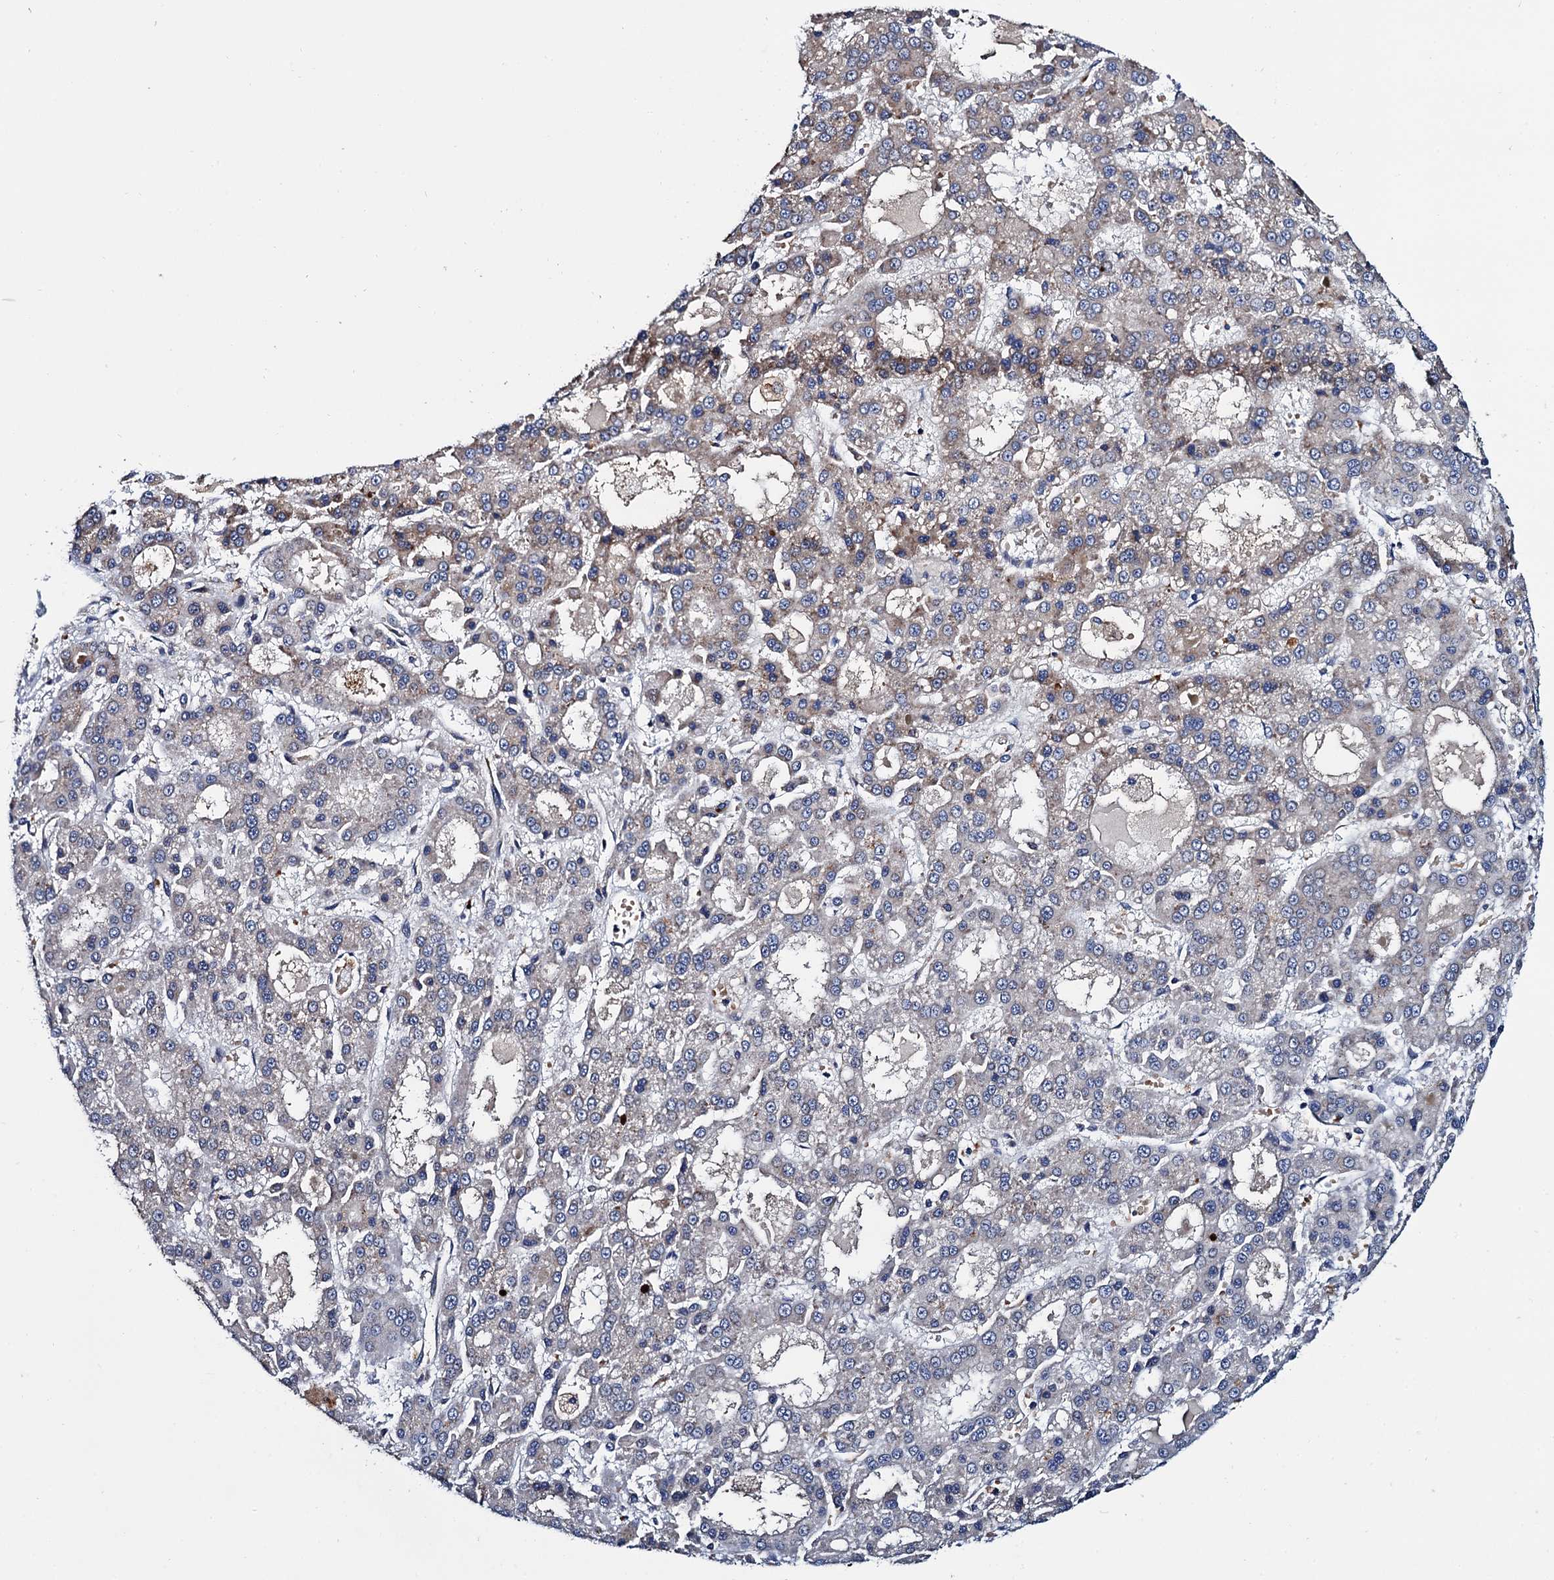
{"staining": {"intensity": "negative", "quantity": "none", "location": "none"}, "tissue": "liver cancer", "cell_type": "Tumor cells", "image_type": "cancer", "snomed": [{"axis": "morphology", "description": "Carcinoma, Hepatocellular, NOS"}, {"axis": "topography", "description": "Liver"}], "caption": "DAB (3,3'-diaminobenzidine) immunohistochemical staining of hepatocellular carcinoma (liver) shows no significant staining in tumor cells.", "gene": "TRMT112", "patient": {"sex": "male", "age": 70}}